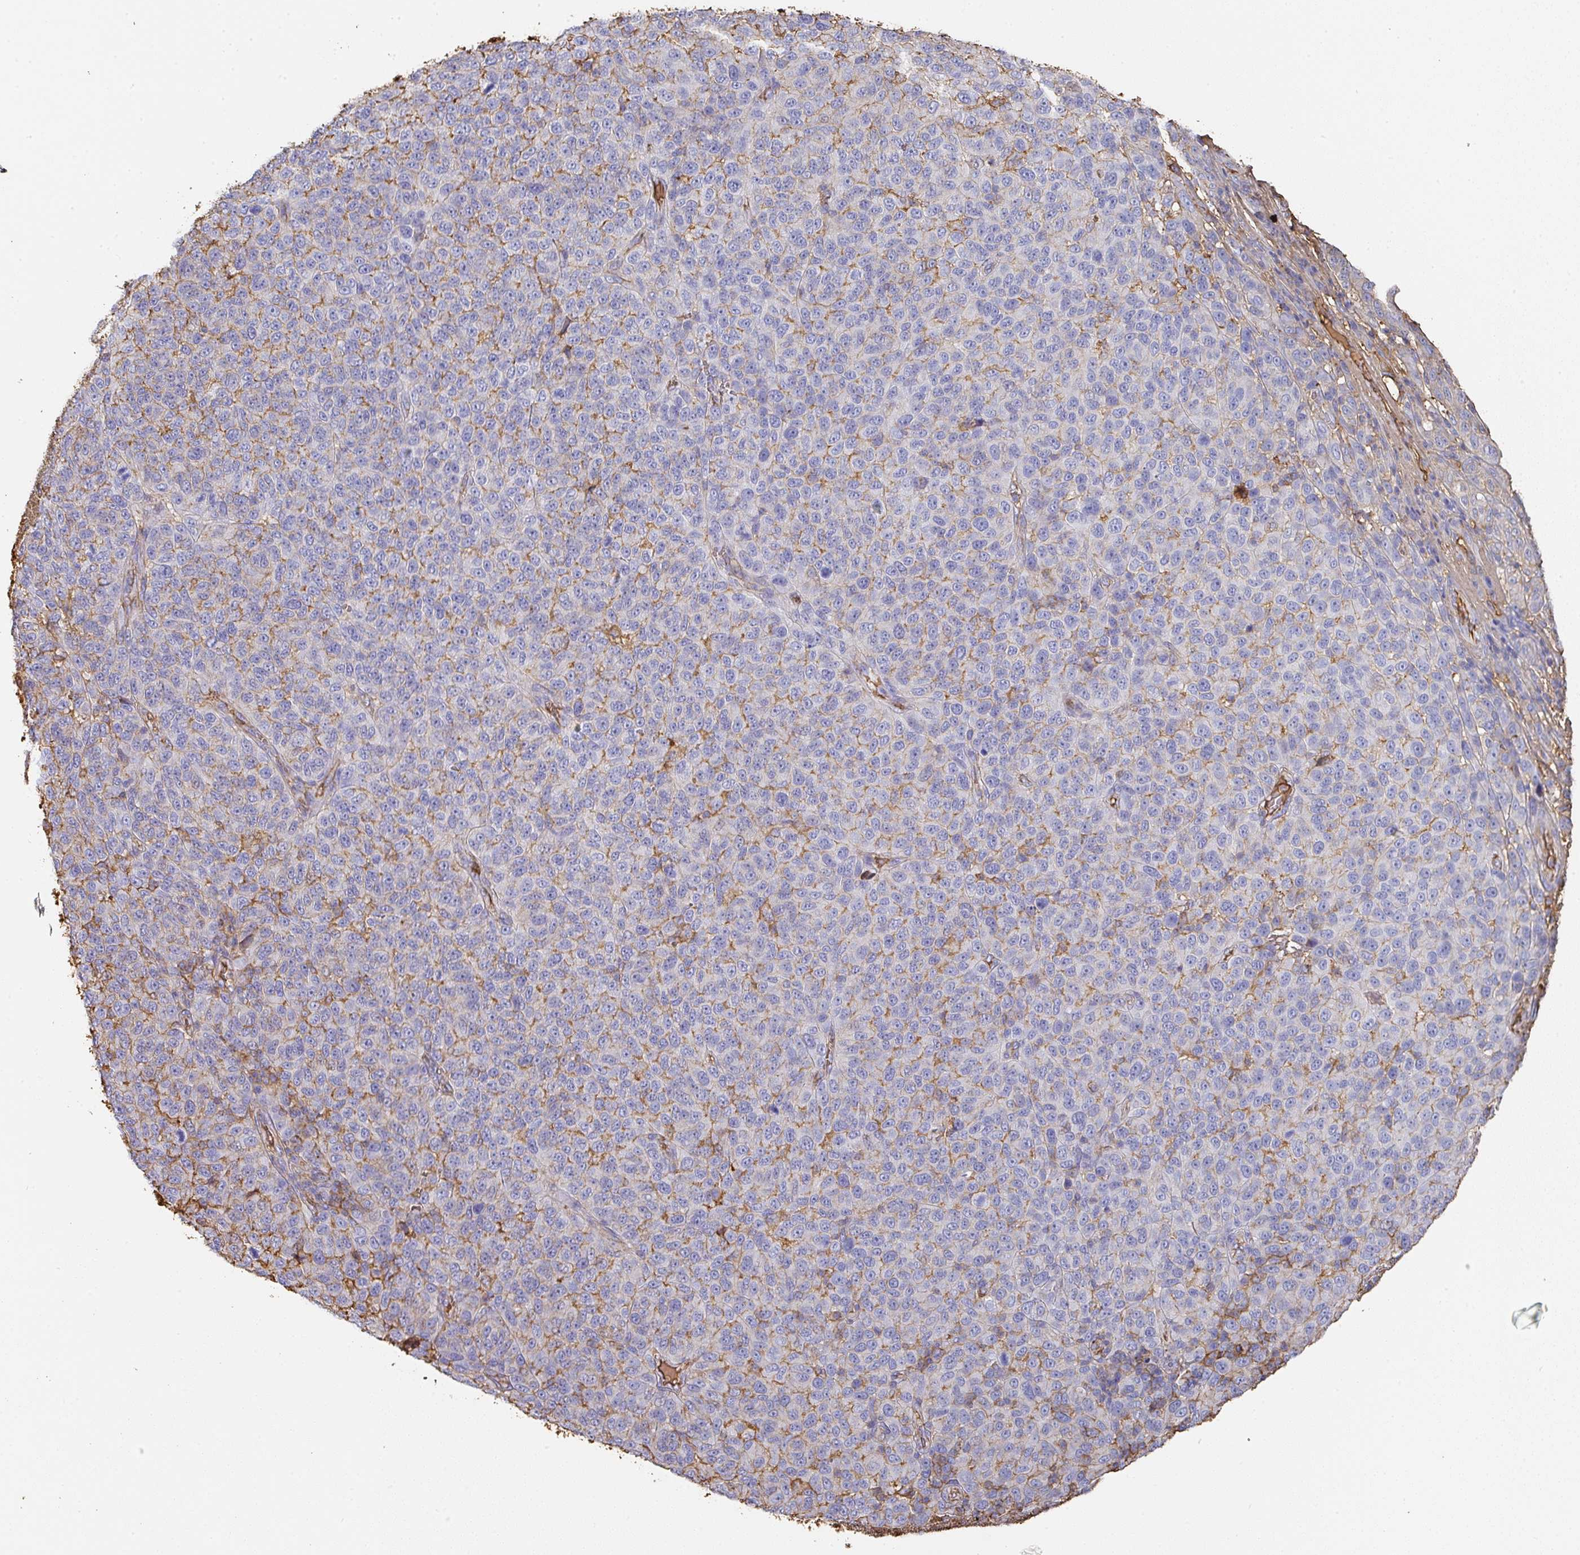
{"staining": {"intensity": "moderate", "quantity": "<25%", "location": "cytoplasmic/membranous"}, "tissue": "melanoma", "cell_type": "Tumor cells", "image_type": "cancer", "snomed": [{"axis": "morphology", "description": "Malignant melanoma, NOS"}, {"axis": "topography", "description": "Skin"}], "caption": "Human melanoma stained with a protein marker shows moderate staining in tumor cells.", "gene": "ALB", "patient": {"sex": "male", "age": 49}}